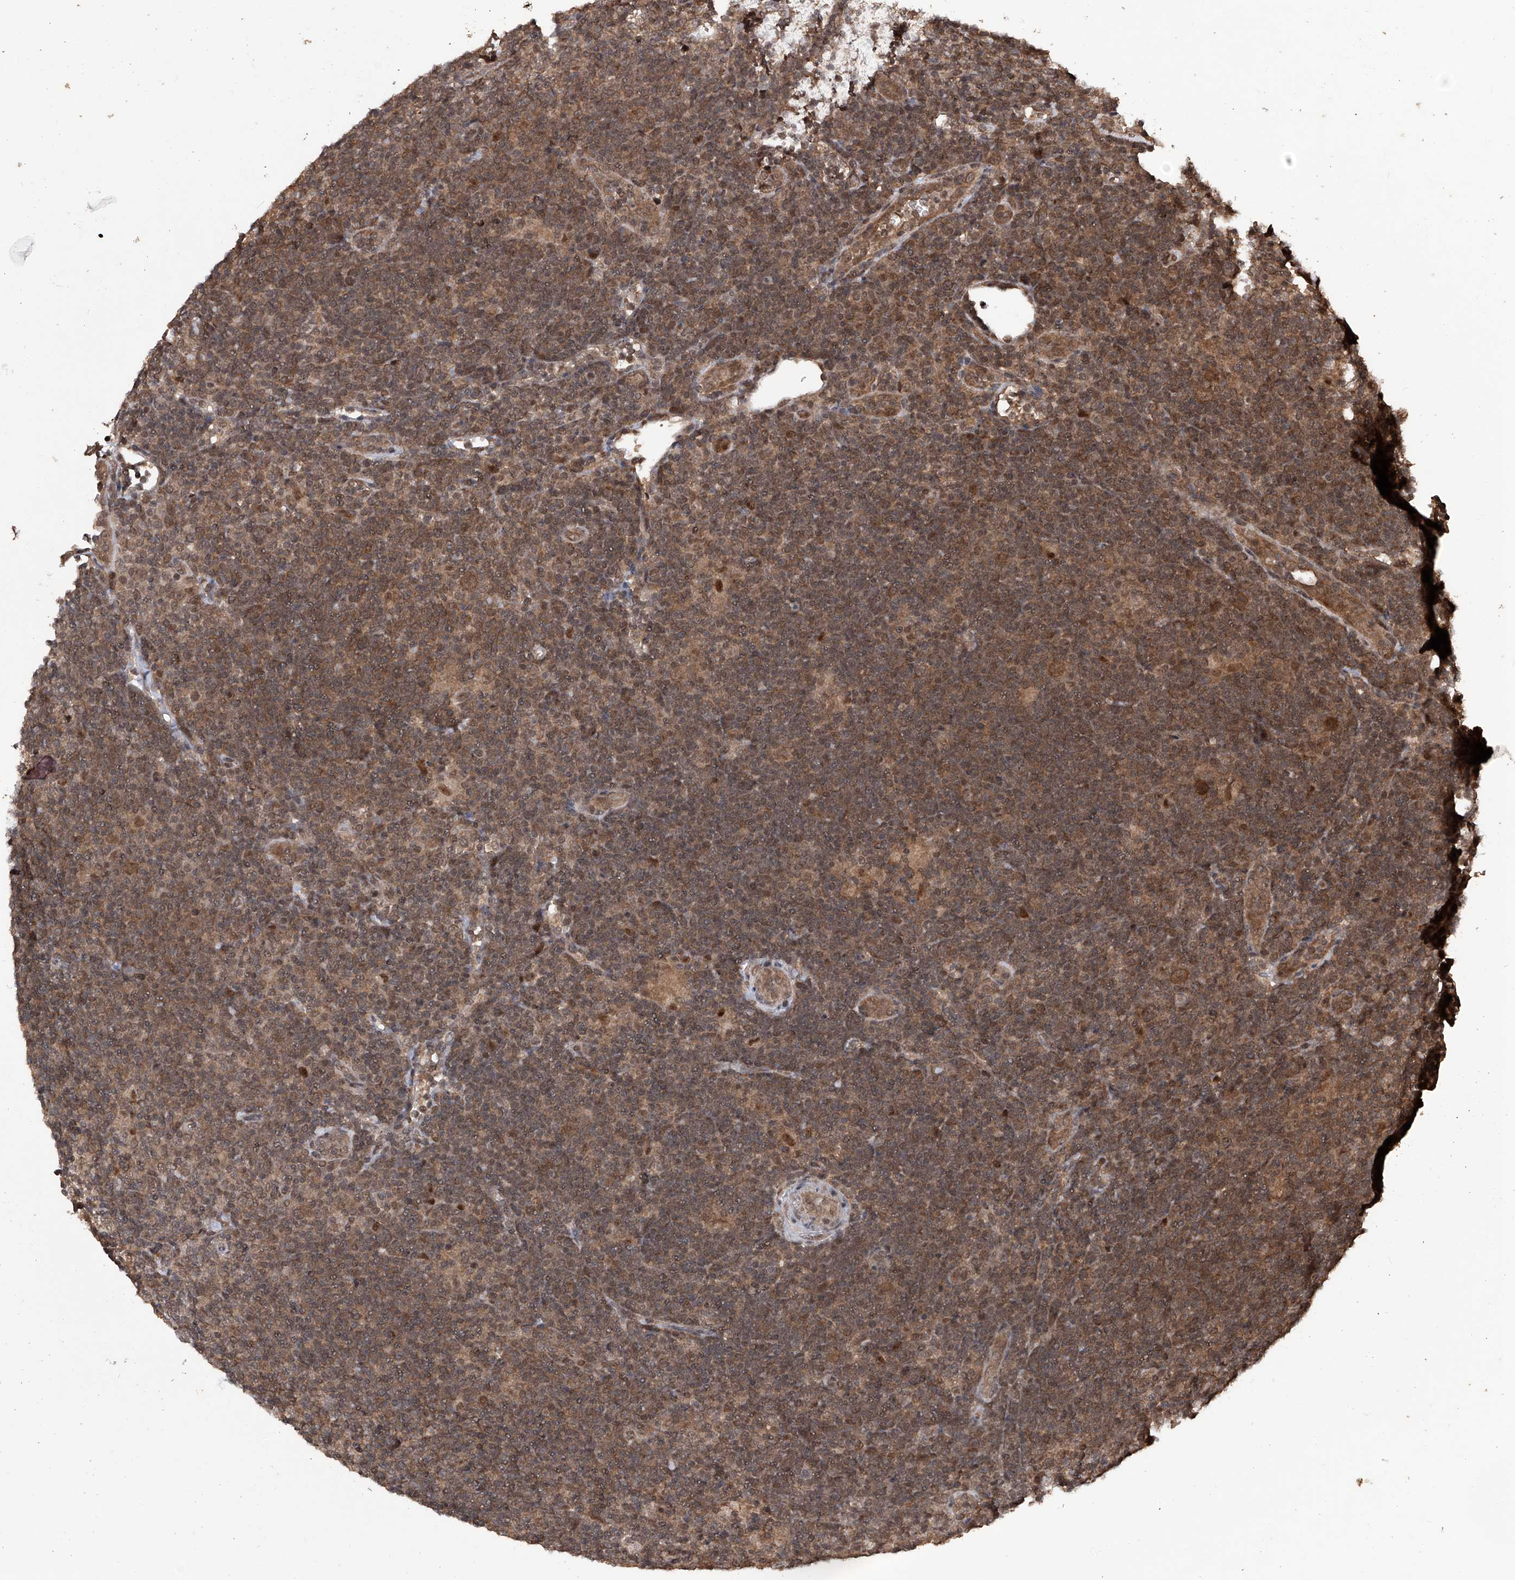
{"staining": {"intensity": "weak", "quantity": ">75%", "location": "cytoplasmic/membranous,nuclear"}, "tissue": "lymphoma", "cell_type": "Tumor cells", "image_type": "cancer", "snomed": [{"axis": "morphology", "description": "Hodgkin's disease, NOS"}, {"axis": "topography", "description": "Lymph node"}], "caption": "Lymphoma stained with a brown dye displays weak cytoplasmic/membranous and nuclear positive staining in about >75% of tumor cells.", "gene": "LYSMD4", "patient": {"sex": "female", "age": 57}}